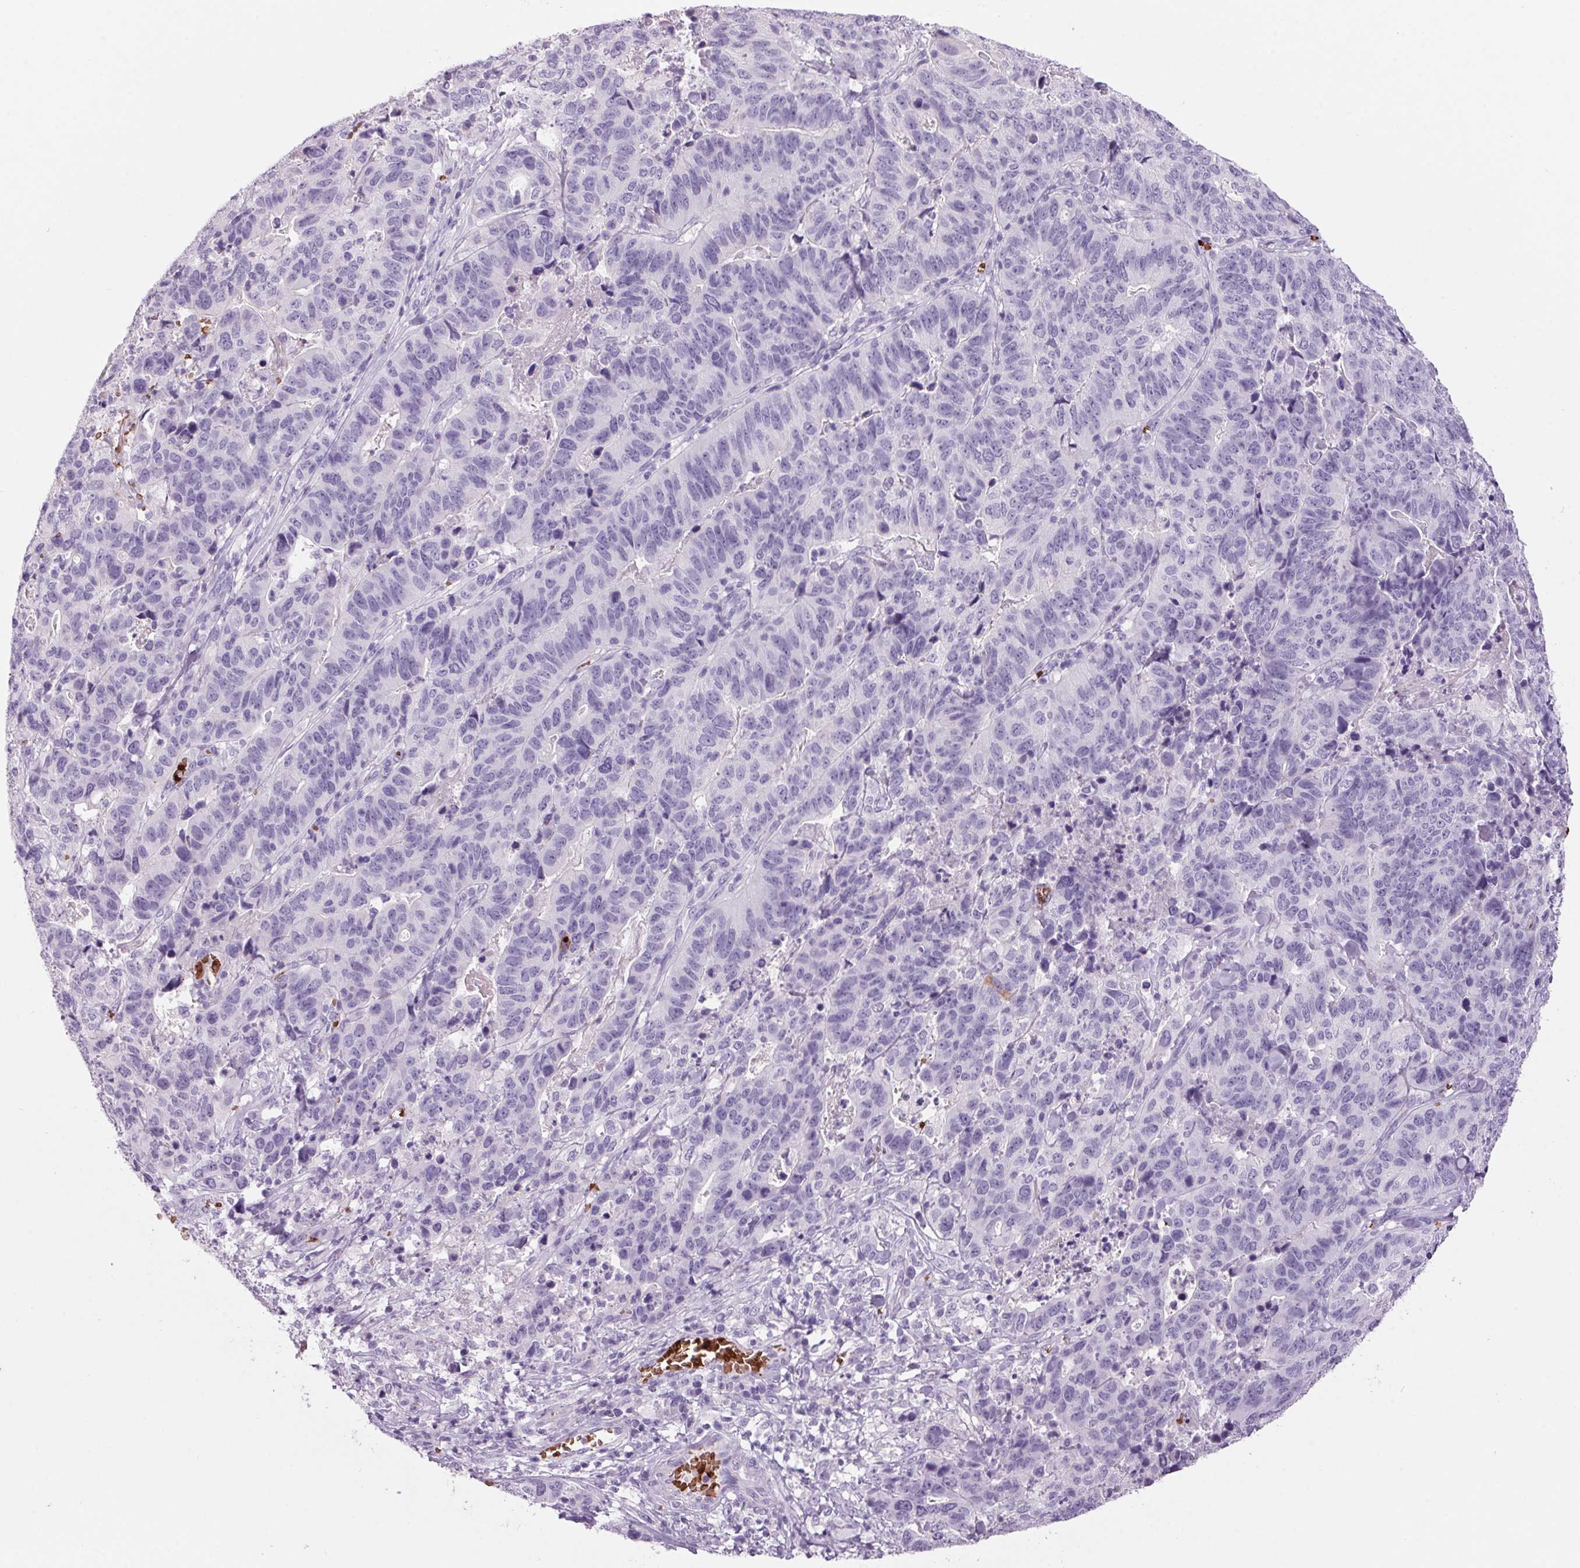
{"staining": {"intensity": "negative", "quantity": "none", "location": "none"}, "tissue": "stomach cancer", "cell_type": "Tumor cells", "image_type": "cancer", "snomed": [{"axis": "morphology", "description": "Adenocarcinoma, NOS"}, {"axis": "topography", "description": "Stomach, upper"}], "caption": "Tumor cells show no significant expression in adenocarcinoma (stomach).", "gene": "HBQ1", "patient": {"sex": "female", "age": 67}}